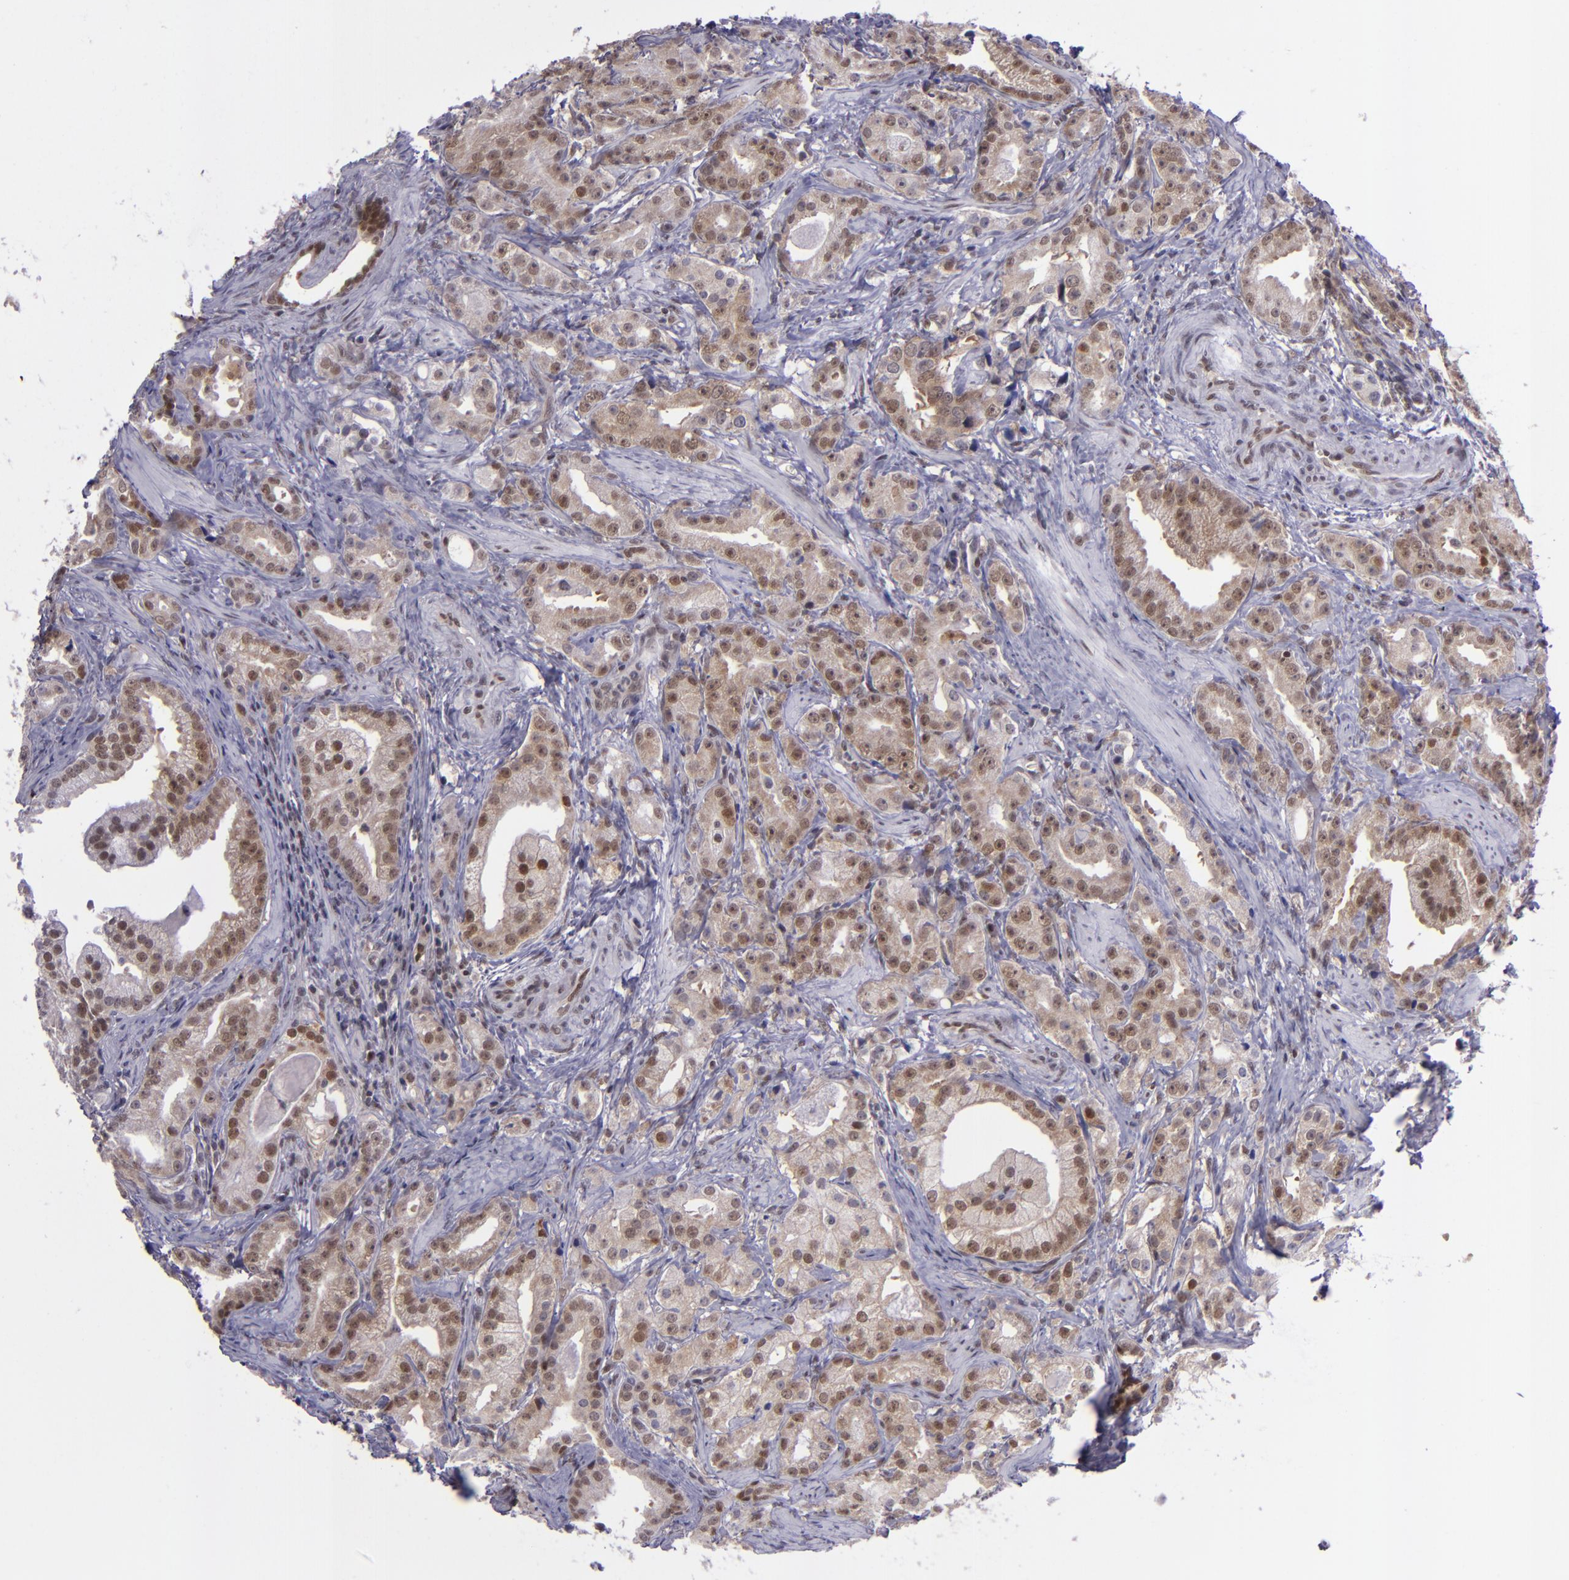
{"staining": {"intensity": "moderate", "quantity": ">75%", "location": "cytoplasmic/membranous,nuclear"}, "tissue": "prostate cancer", "cell_type": "Tumor cells", "image_type": "cancer", "snomed": [{"axis": "morphology", "description": "Adenocarcinoma, Low grade"}, {"axis": "topography", "description": "Prostate"}], "caption": "Prostate cancer was stained to show a protein in brown. There is medium levels of moderate cytoplasmic/membranous and nuclear positivity in about >75% of tumor cells. (Stains: DAB in brown, nuclei in blue, Microscopy: brightfield microscopy at high magnification).", "gene": "BAG1", "patient": {"sex": "male", "age": 59}}